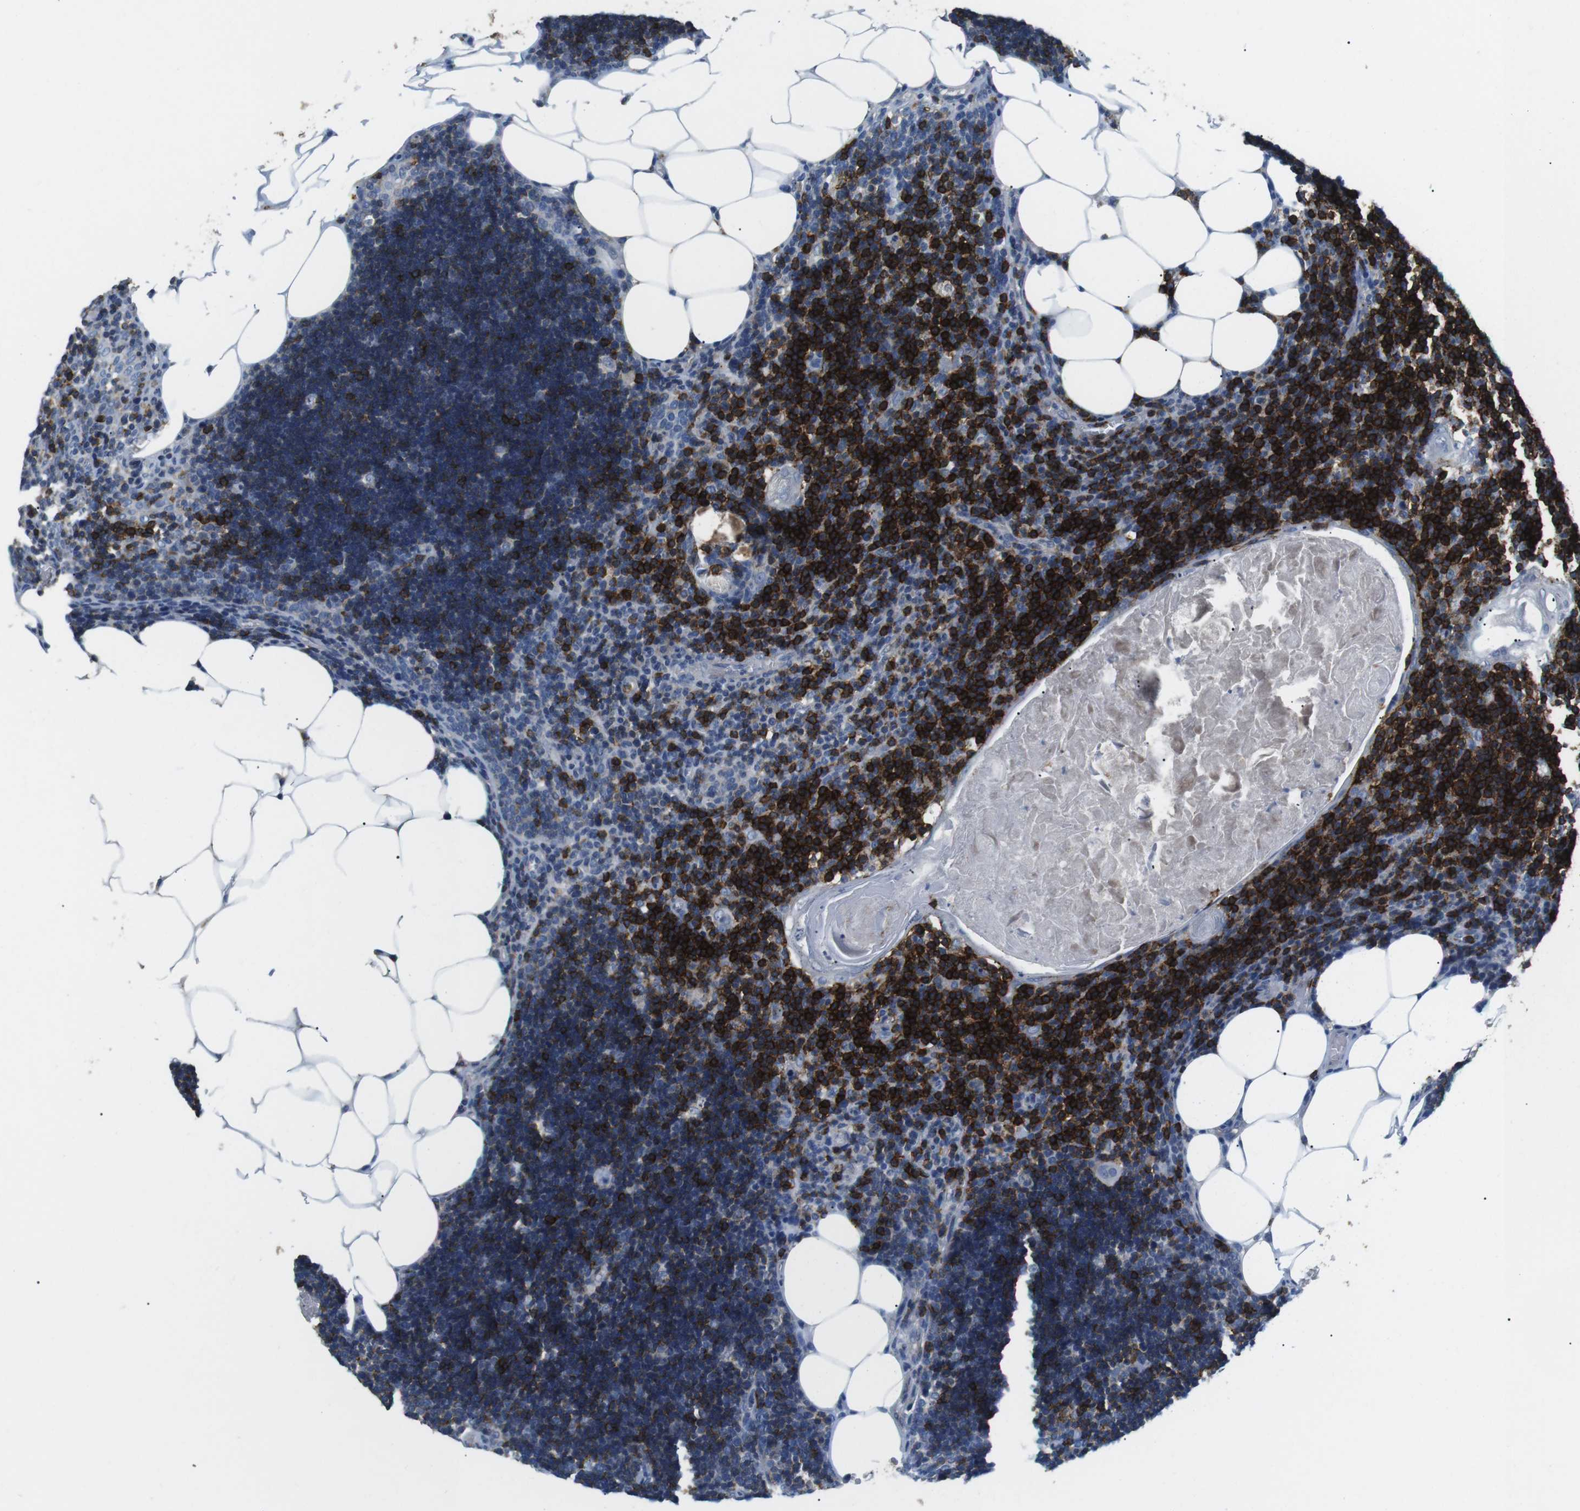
{"staining": {"intensity": "strong", "quantity": "<25%", "location": "cytoplasmic/membranous"}, "tissue": "lymph node", "cell_type": "Germinal center cells", "image_type": "normal", "snomed": [{"axis": "morphology", "description": "Normal tissue, NOS"}, {"axis": "topography", "description": "Lymph node"}], "caption": "The histopathology image displays immunohistochemical staining of unremarkable lymph node. There is strong cytoplasmic/membranous expression is present in approximately <25% of germinal center cells. Using DAB (brown) and hematoxylin (blue) stains, captured at high magnification using brightfield microscopy.", "gene": "CD6", "patient": {"sex": "male", "age": 33}}